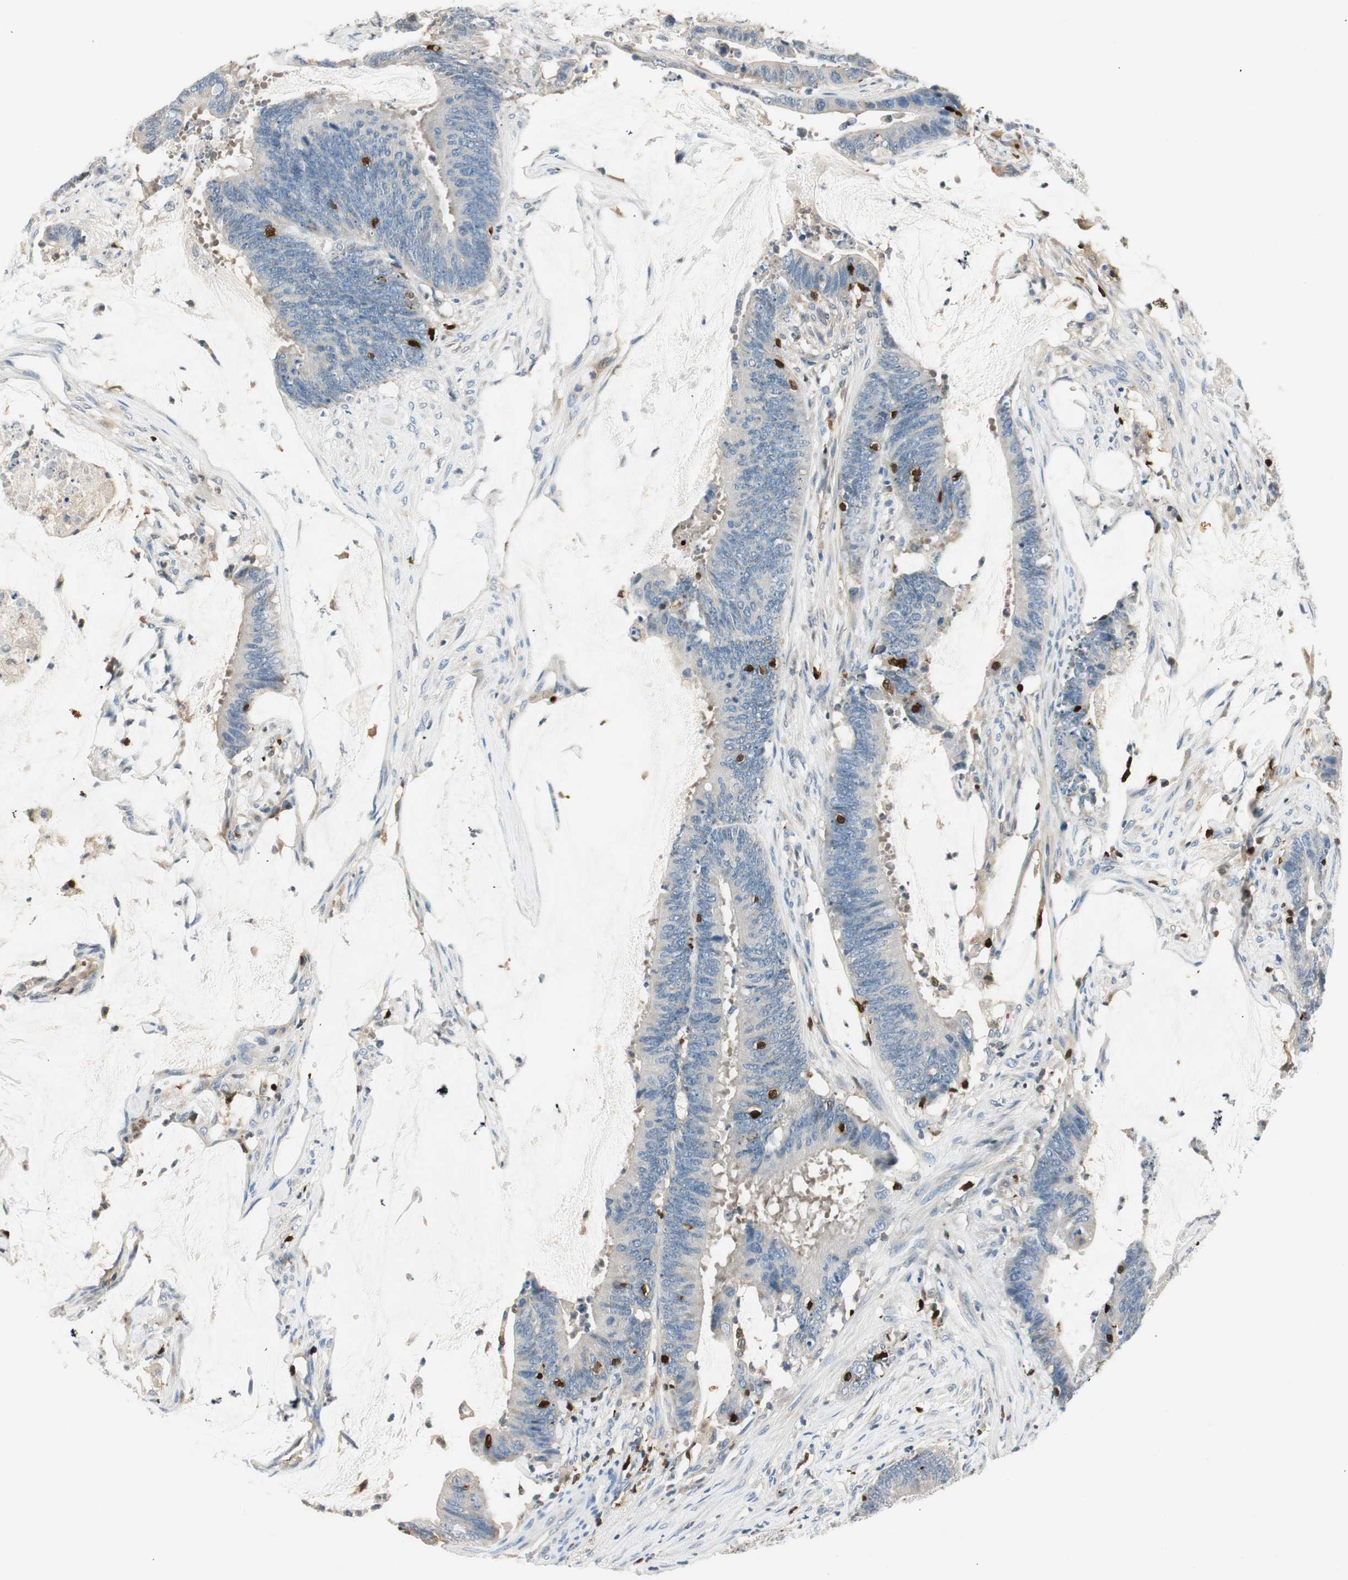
{"staining": {"intensity": "negative", "quantity": "none", "location": "none"}, "tissue": "colorectal cancer", "cell_type": "Tumor cells", "image_type": "cancer", "snomed": [{"axis": "morphology", "description": "Adenocarcinoma, NOS"}, {"axis": "topography", "description": "Rectum"}], "caption": "Colorectal cancer (adenocarcinoma) stained for a protein using immunohistochemistry (IHC) shows no staining tumor cells.", "gene": "COTL1", "patient": {"sex": "female", "age": 66}}